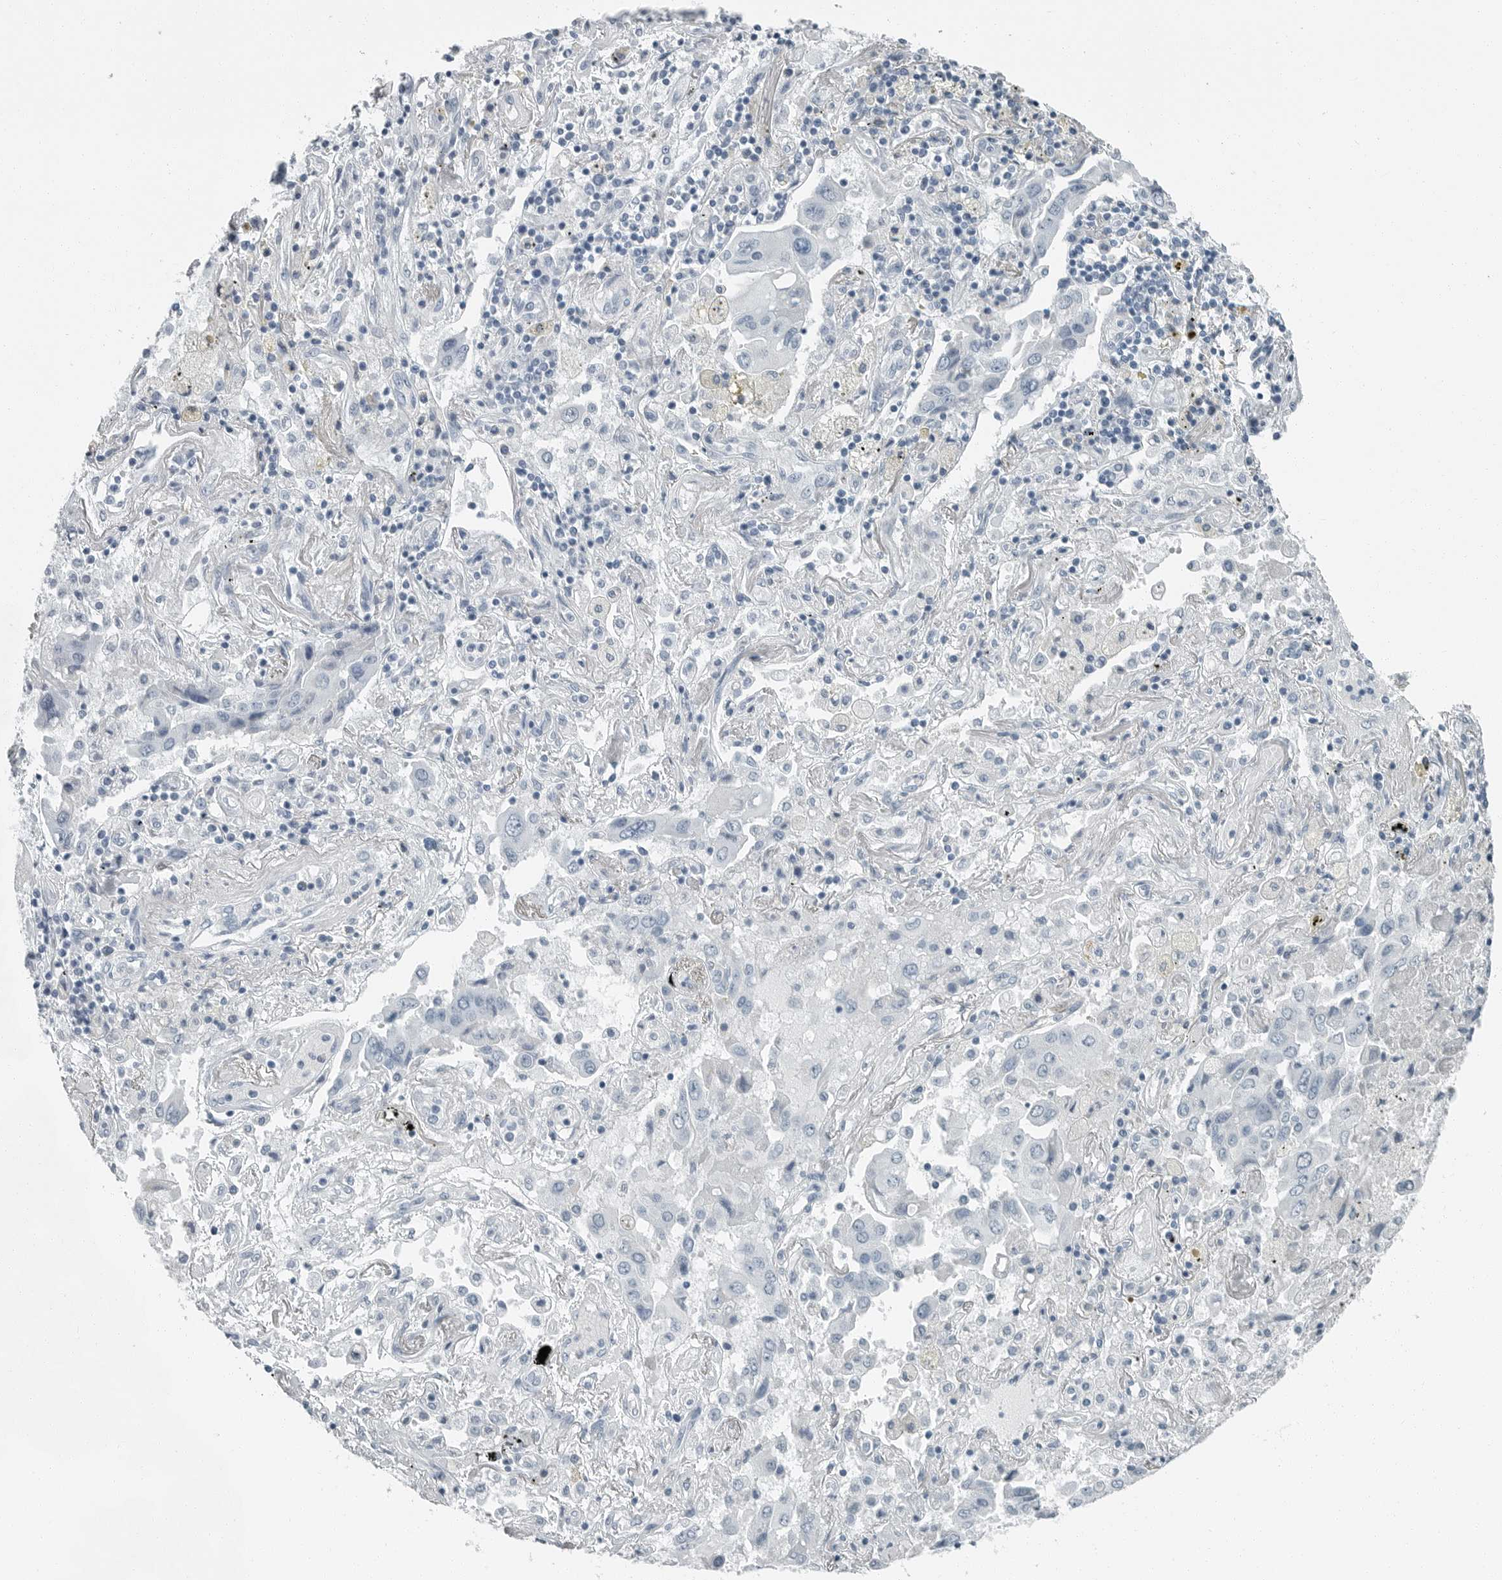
{"staining": {"intensity": "negative", "quantity": "none", "location": "none"}, "tissue": "lung cancer", "cell_type": "Tumor cells", "image_type": "cancer", "snomed": [{"axis": "morphology", "description": "Adenocarcinoma, NOS"}, {"axis": "topography", "description": "Lung"}], "caption": "A histopathology image of human lung adenocarcinoma is negative for staining in tumor cells.", "gene": "ZPBP2", "patient": {"sex": "female", "age": 65}}